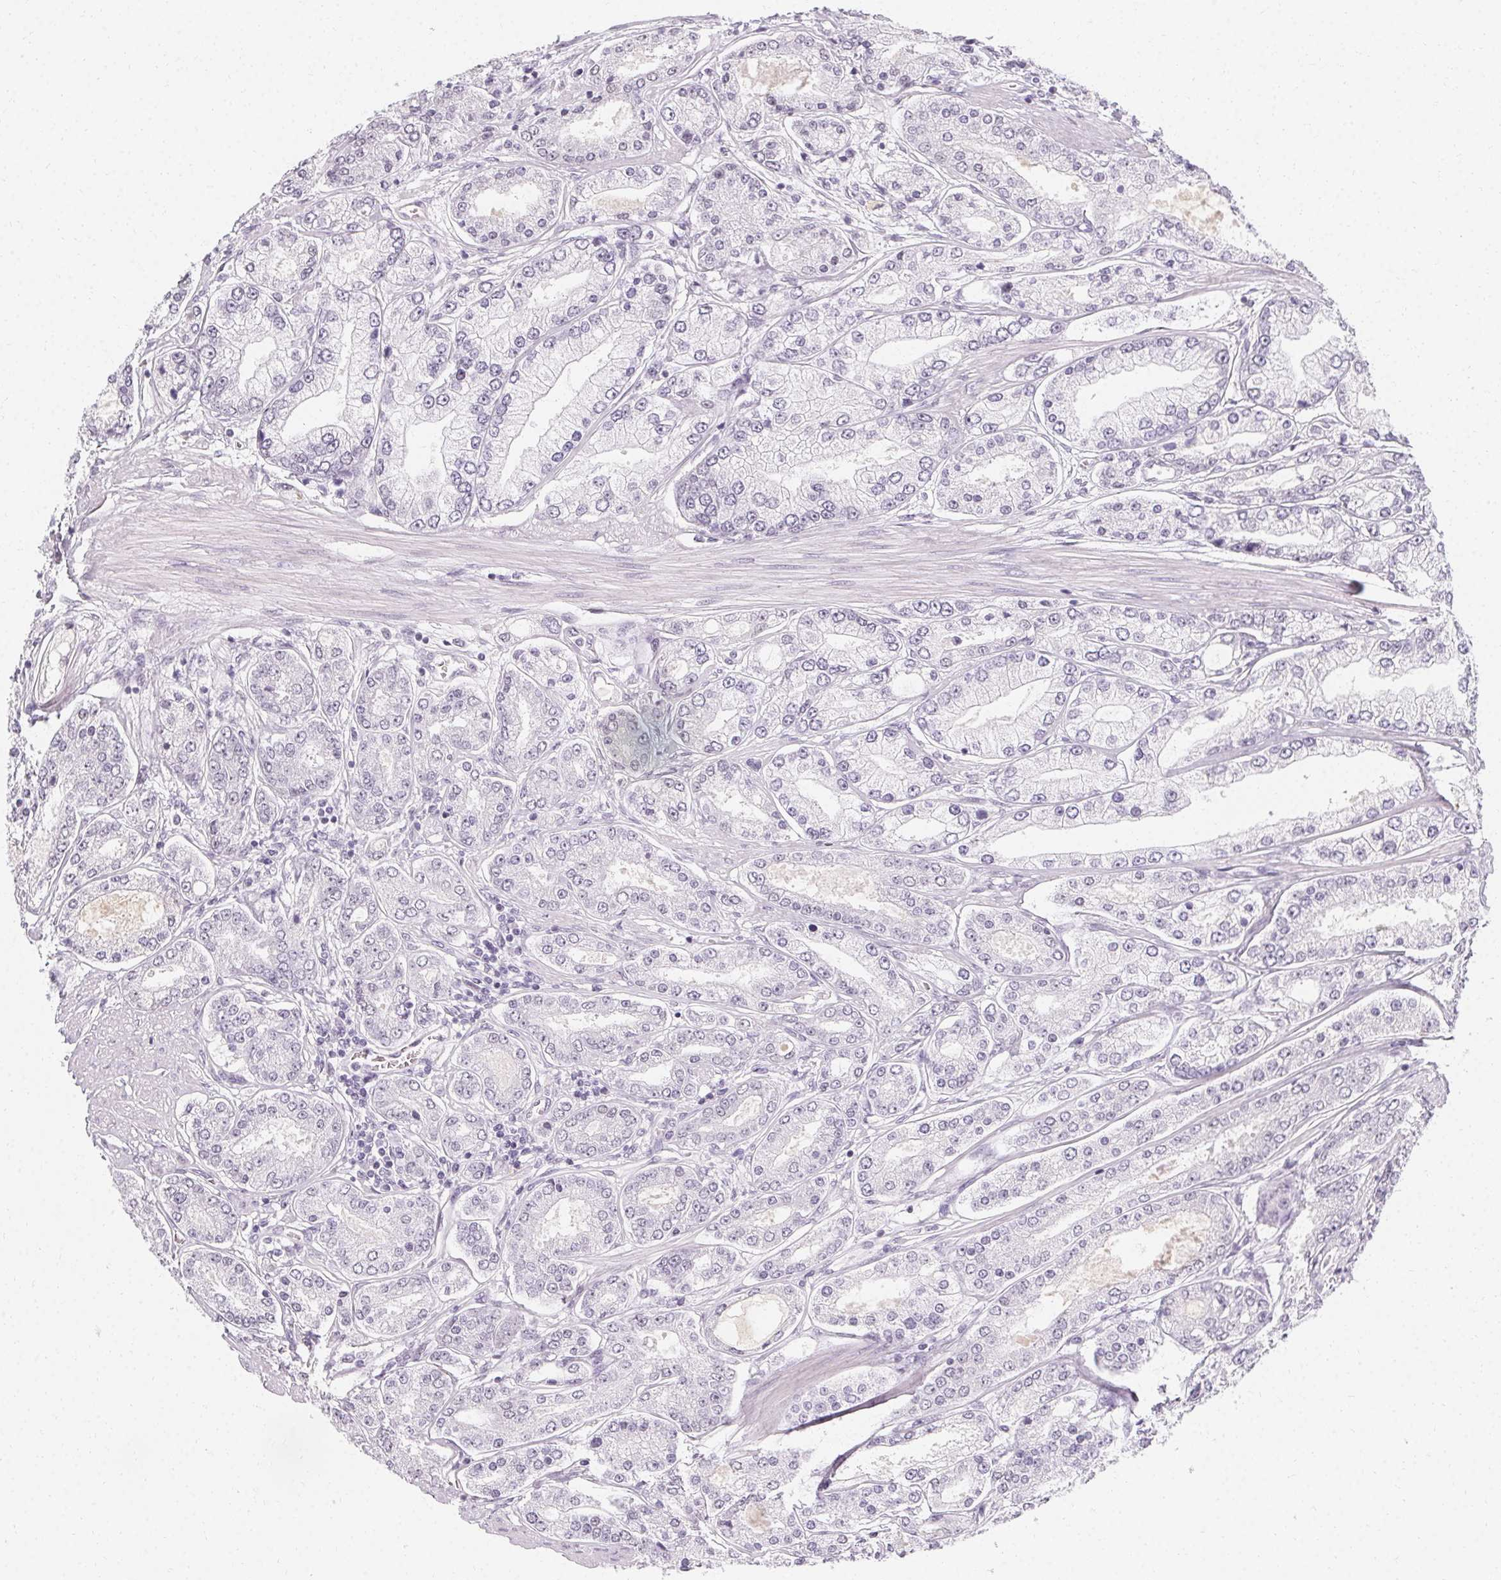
{"staining": {"intensity": "negative", "quantity": "none", "location": "none"}, "tissue": "prostate cancer", "cell_type": "Tumor cells", "image_type": "cancer", "snomed": [{"axis": "morphology", "description": "Adenocarcinoma, High grade"}, {"axis": "topography", "description": "Prostate"}], "caption": "Immunohistochemistry of human prostate high-grade adenocarcinoma shows no expression in tumor cells.", "gene": "SYNPR", "patient": {"sex": "male", "age": 66}}